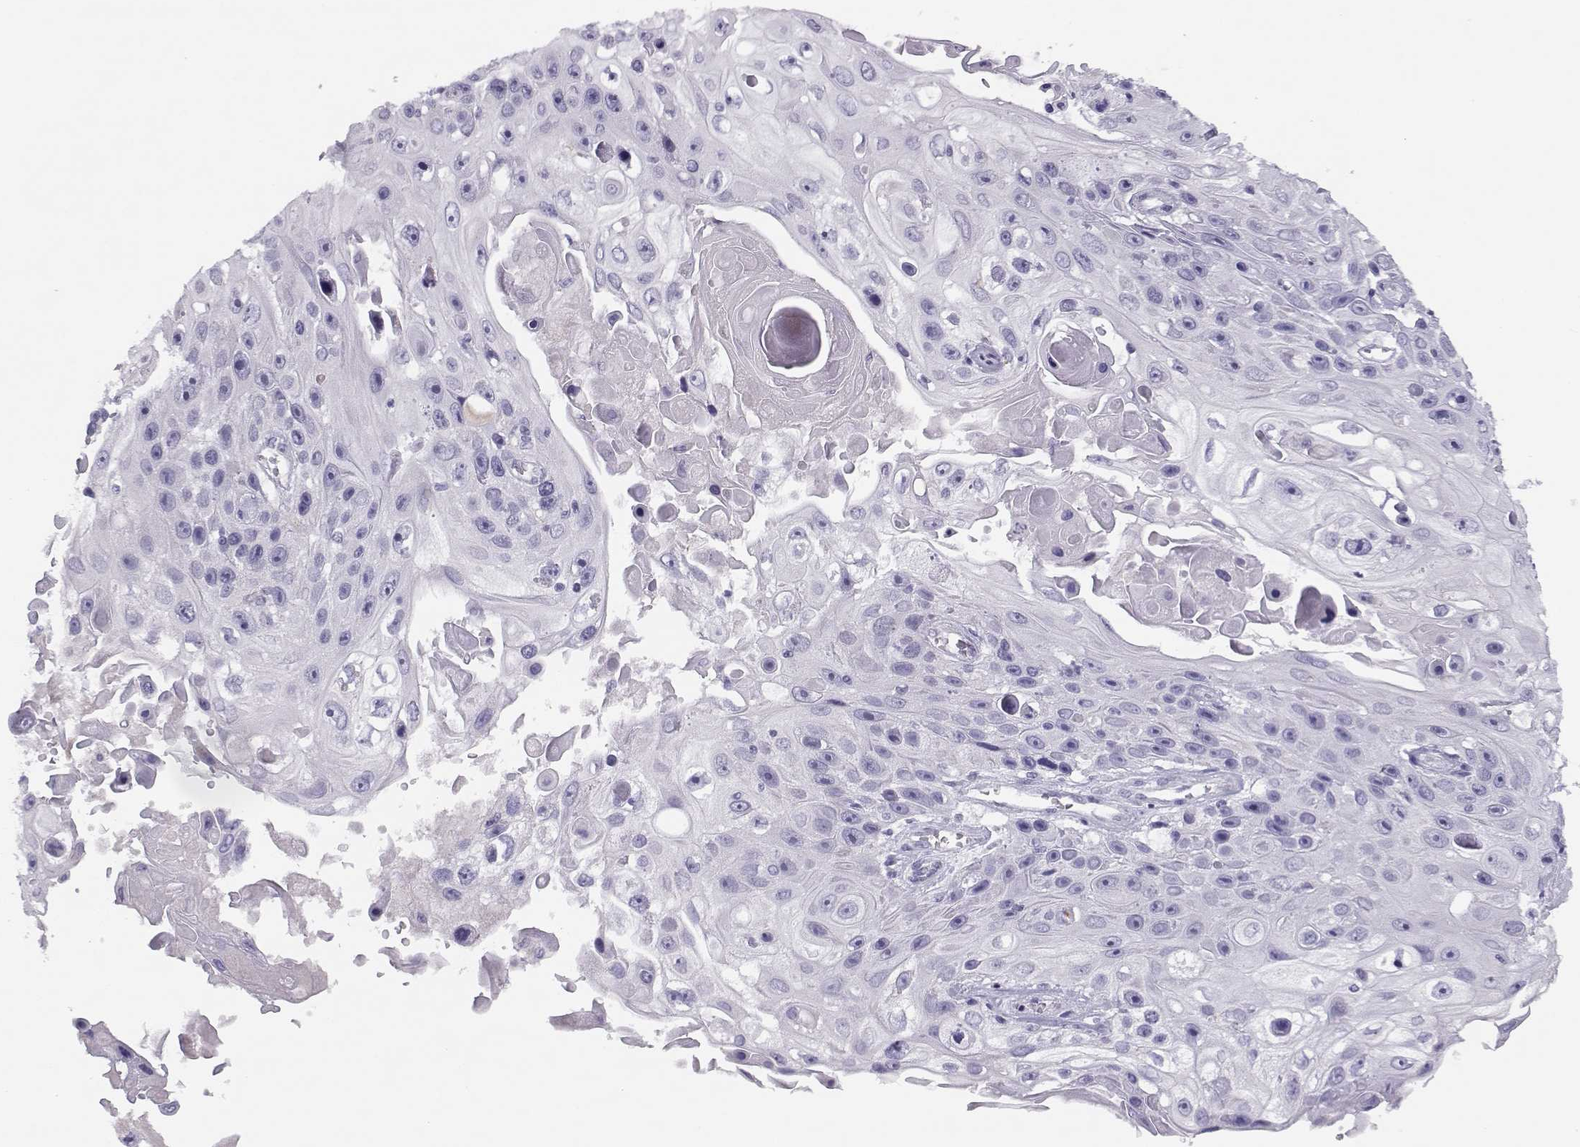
{"staining": {"intensity": "negative", "quantity": "none", "location": "none"}, "tissue": "skin cancer", "cell_type": "Tumor cells", "image_type": "cancer", "snomed": [{"axis": "morphology", "description": "Squamous cell carcinoma, NOS"}, {"axis": "topography", "description": "Skin"}], "caption": "This is an immunohistochemistry image of skin squamous cell carcinoma. There is no expression in tumor cells.", "gene": "CFAP77", "patient": {"sex": "male", "age": 82}}